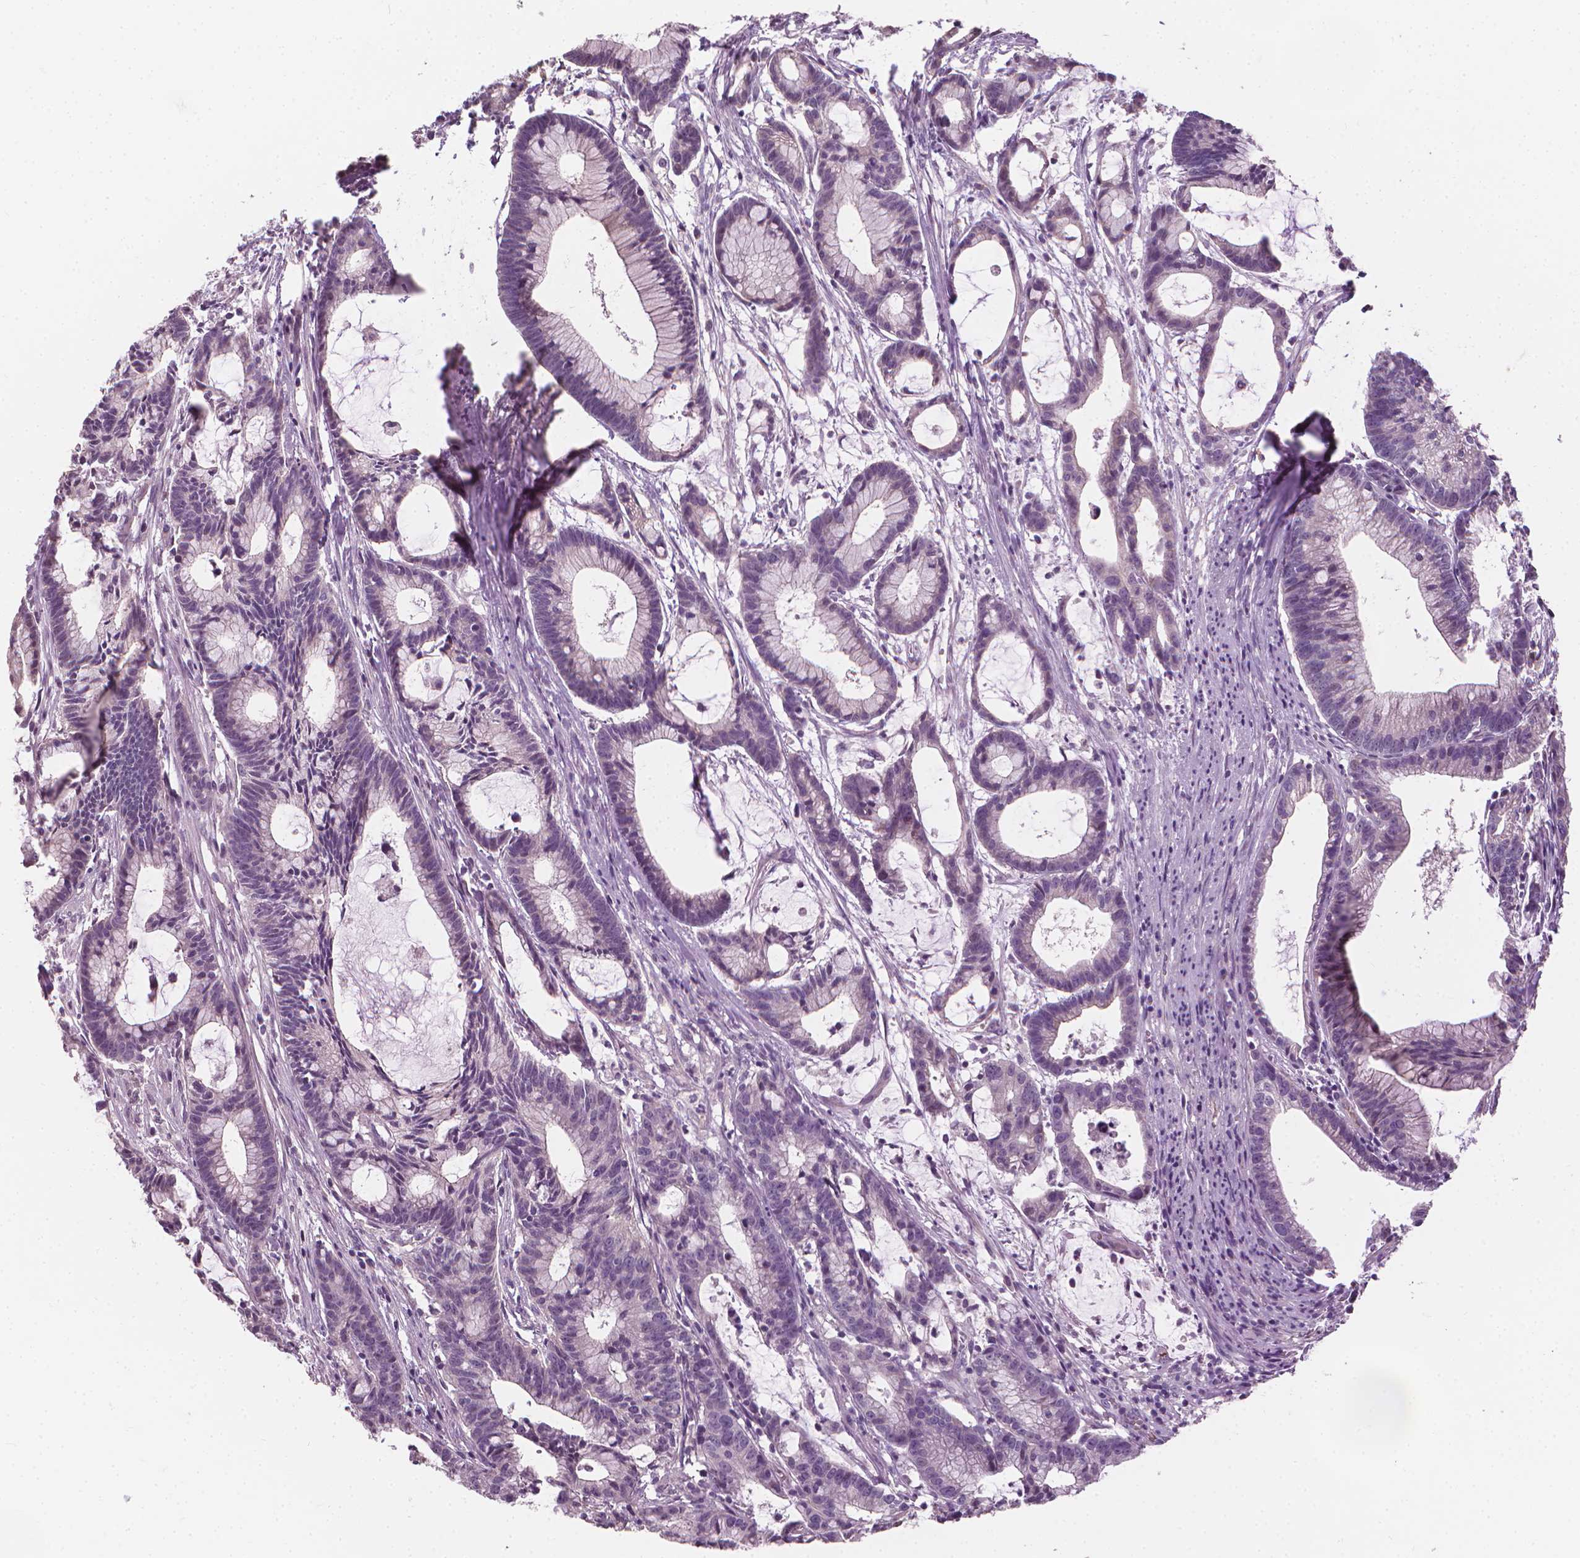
{"staining": {"intensity": "negative", "quantity": "none", "location": "none"}, "tissue": "colorectal cancer", "cell_type": "Tumor cells", "image_type": "cancer", "snomed": [{"axis": "morphology", "description": "Adenocarcinoma, NOS"}, {"axis": "topography", "description": "Colon"}], "caption": "High power microscopy image of an IHC image of adenocarcinoma (colorectal), revealing no significant positivity in tumor cells.", "gene": "SAXO2", "patient": {"sex": "female", "age": 78}}